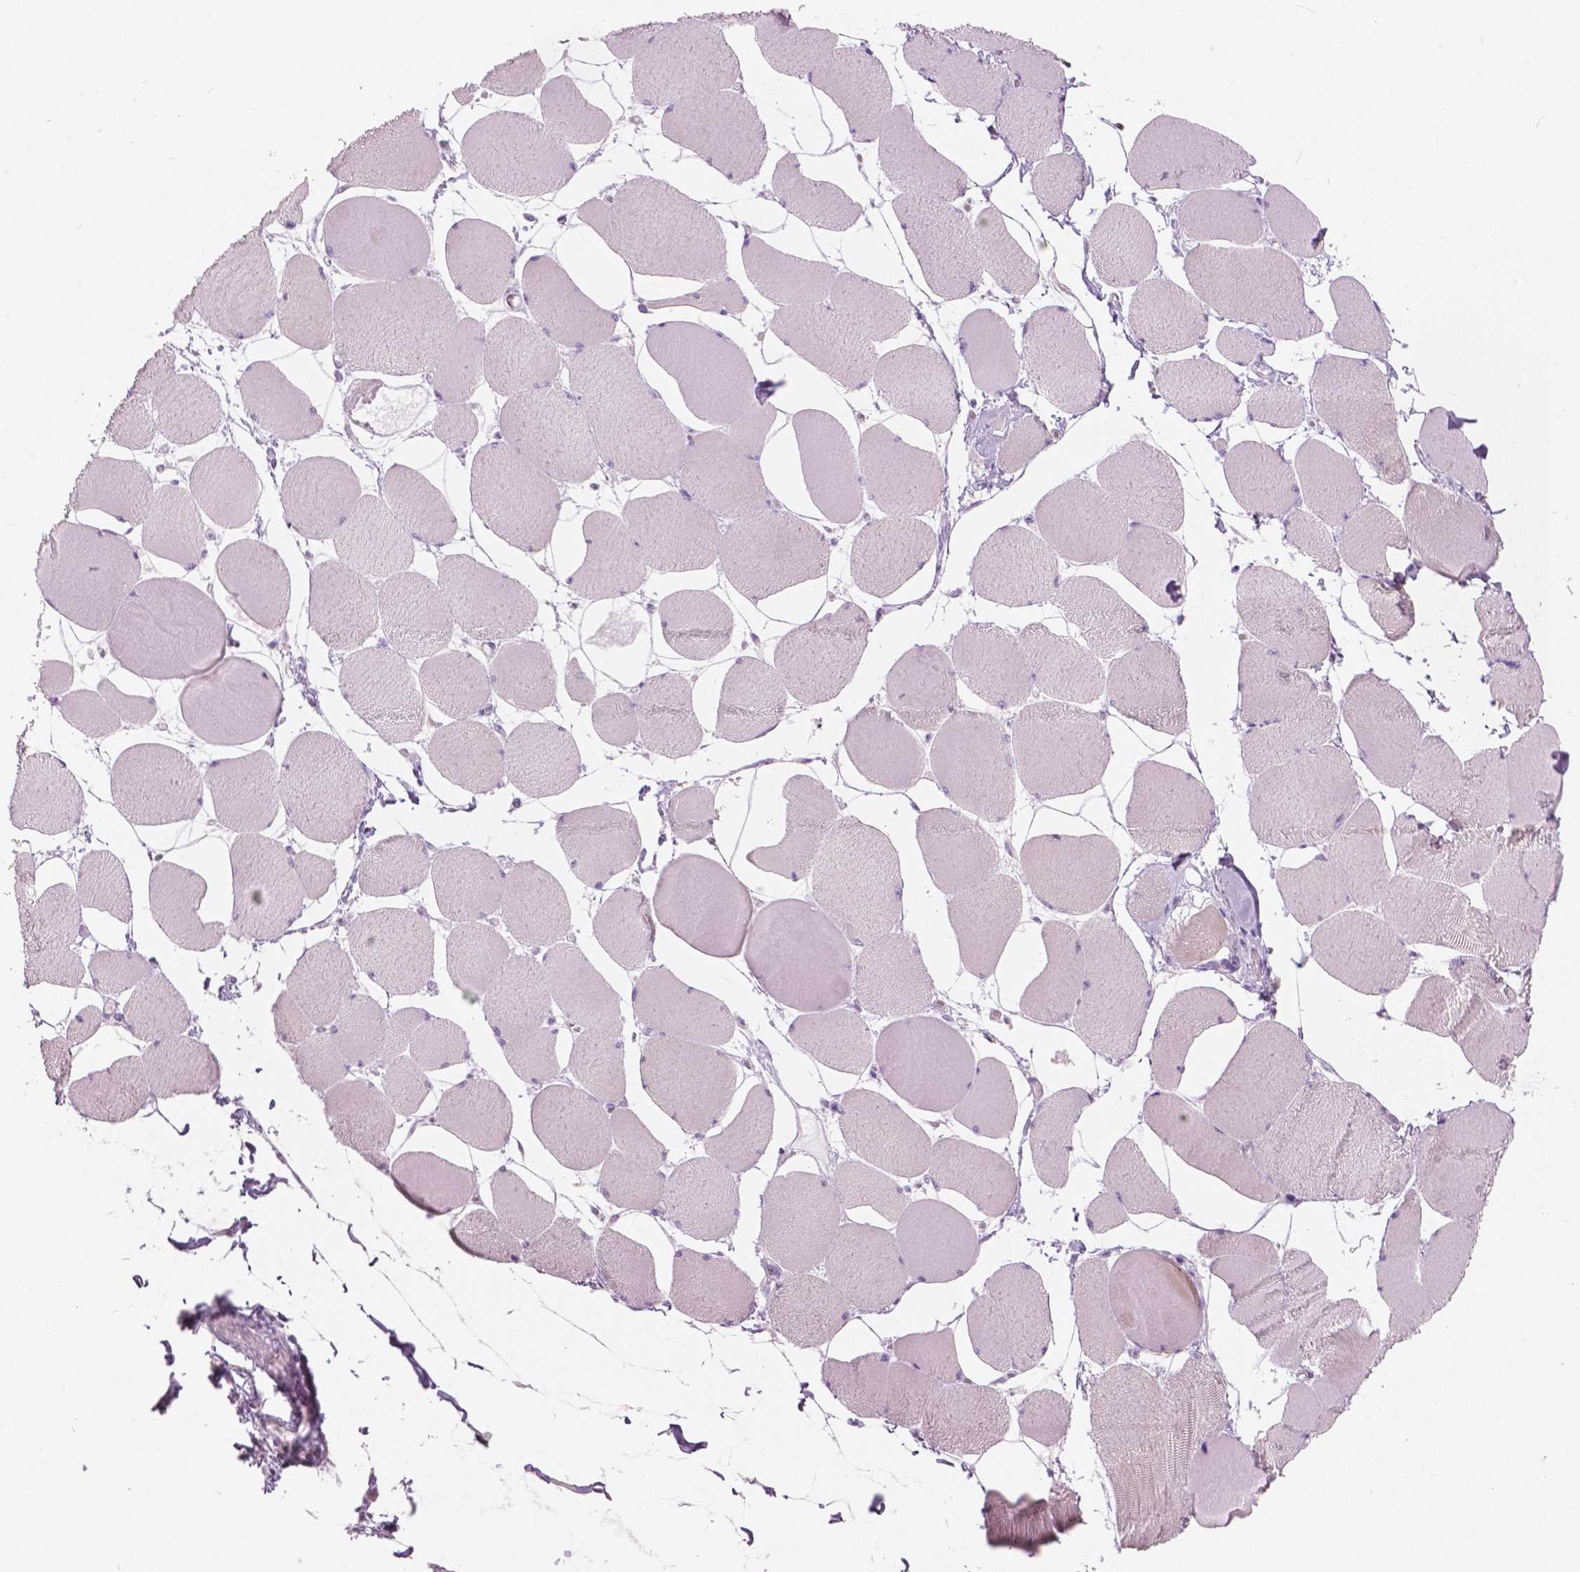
{"staining": {"intensity": "negative", "quantity": "none", "location": "none"}, "tissue": "skeletal muscle", "cell_type": "Myocytes", "image_type": "normal", "snomed": [{"axis": "morphology", "description": "Normal tissue, NOS"}, {"axis": "topography", "description": "Skeletal muscle"}], "caption": "The micrograph exhibits no staining of myocytes in benign skeletal muscle.", "gene": "A4GNT", "patient": {"sex": "female", "age": 75}}